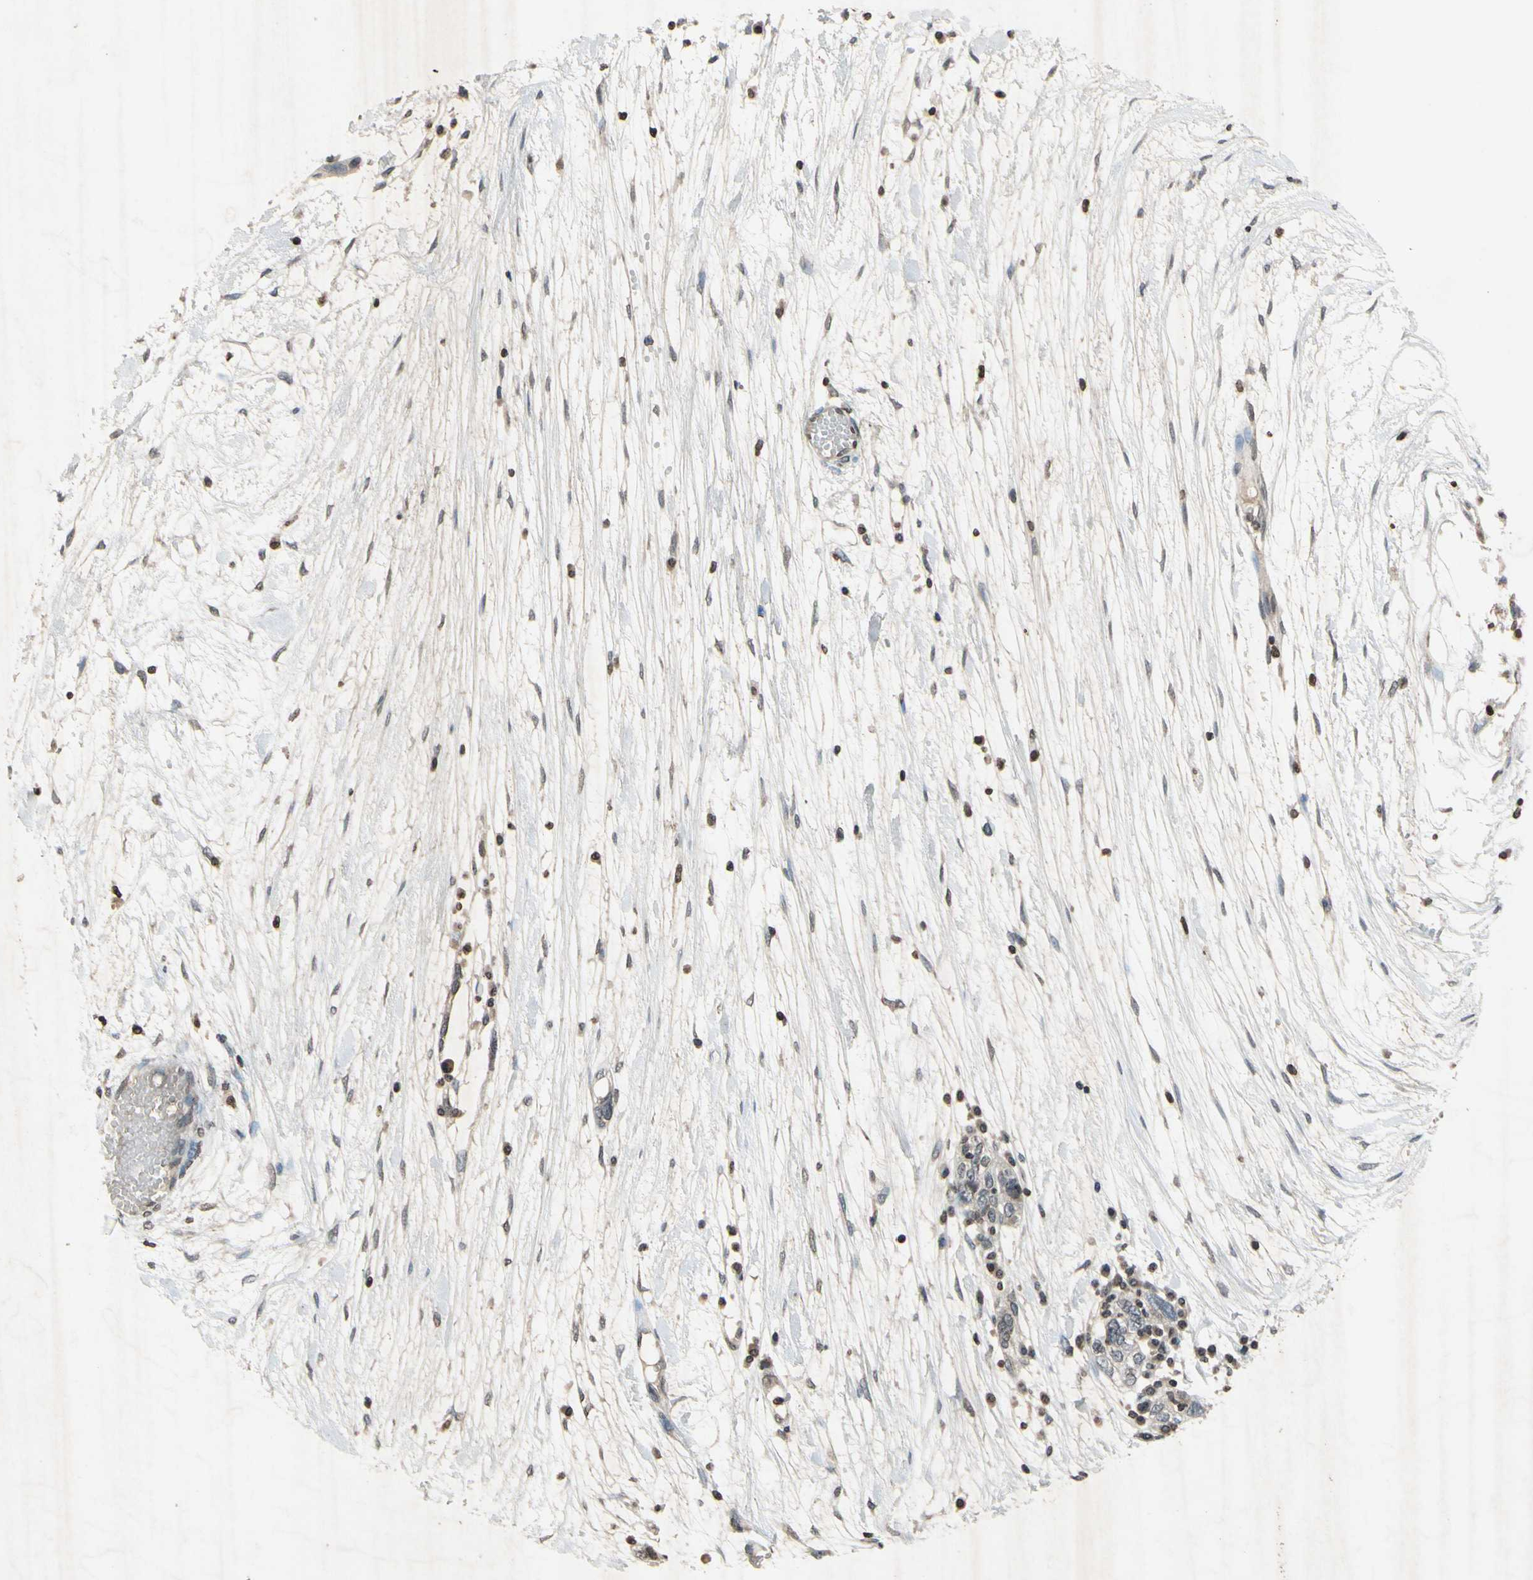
{"staining": {"intensity": "weak", "quantity": ">75%", "location": "cytoplasmic/membranous"}, "tissue": "ovarian cancer", "cell_type": "Tumor cells", "image_type": "cancer", "snomed": [{"axis": "morphology", "description": "Cystadenocarcinoma, serous, NOS"}, {"axis": "topography", "description": "Ovary"}], "caption": "Immunohistochemistry (DAB (3,3'-diaminobenzidine)) staining of serous cystadenocarcinoma (ovarian) exhibits weak cytoplasmic/membranous protein positivity in approximately >75% of tumor cells.", "gene": "CLDN11", "patient": {"sex": "female", "age": 71}}